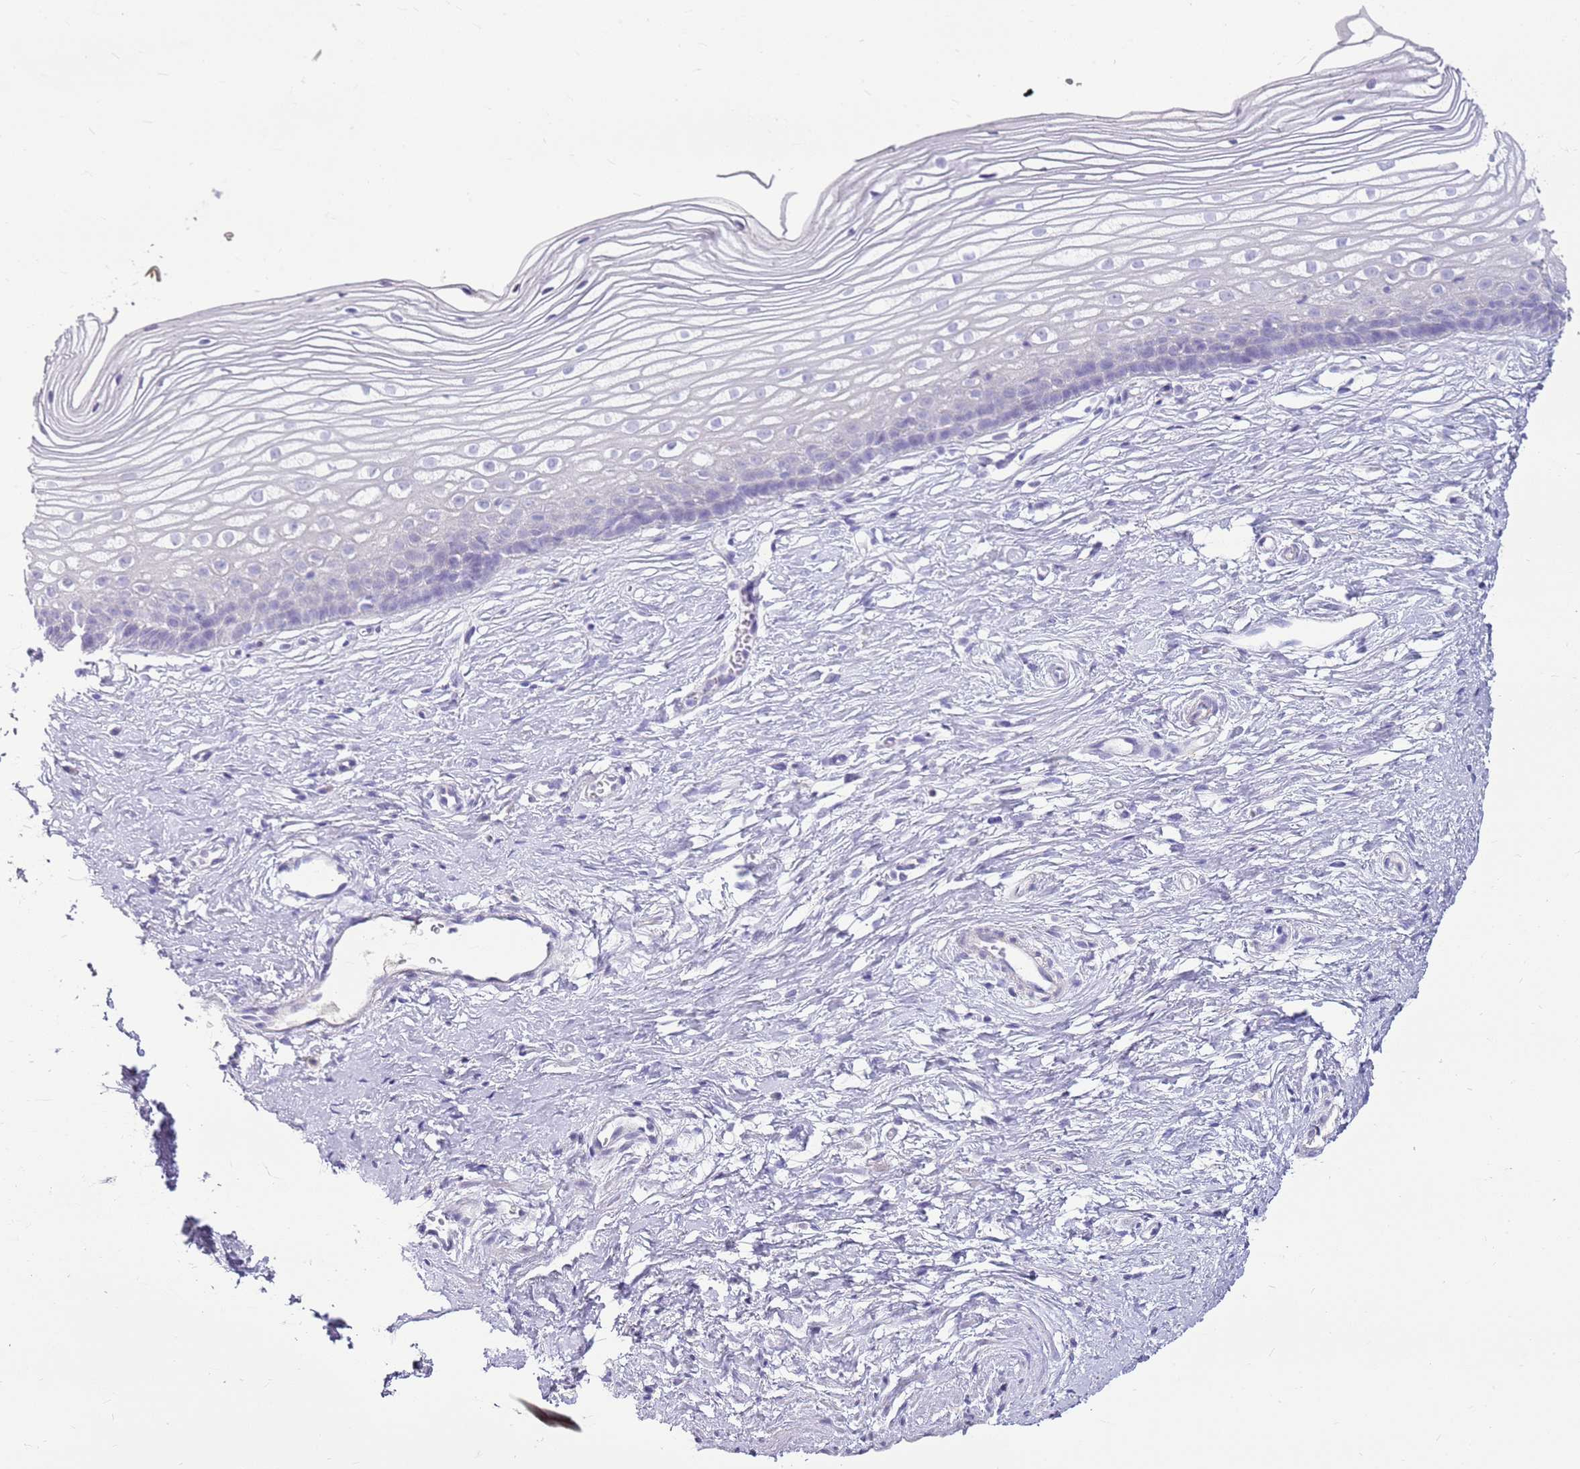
{"staining": {"intensity": "negative", "quantity": "none", "location": "none"}, "tissue": "cervix", "cell_type": "Glandular cells", "image_type": "normal", "snomed": [{"axis": "morphology", "description": "Normal tissue, NOS"}, {"axis": "topography", "description": "Cervix"}], "caption": "Glandular cells show no significant expression in benign cervix. (DAB (3,3'-diaminobenzidine) IHC with hematoxylin counter stain).", "gene": "FABP2", "patient": {"sex": "female", "age": 40}}